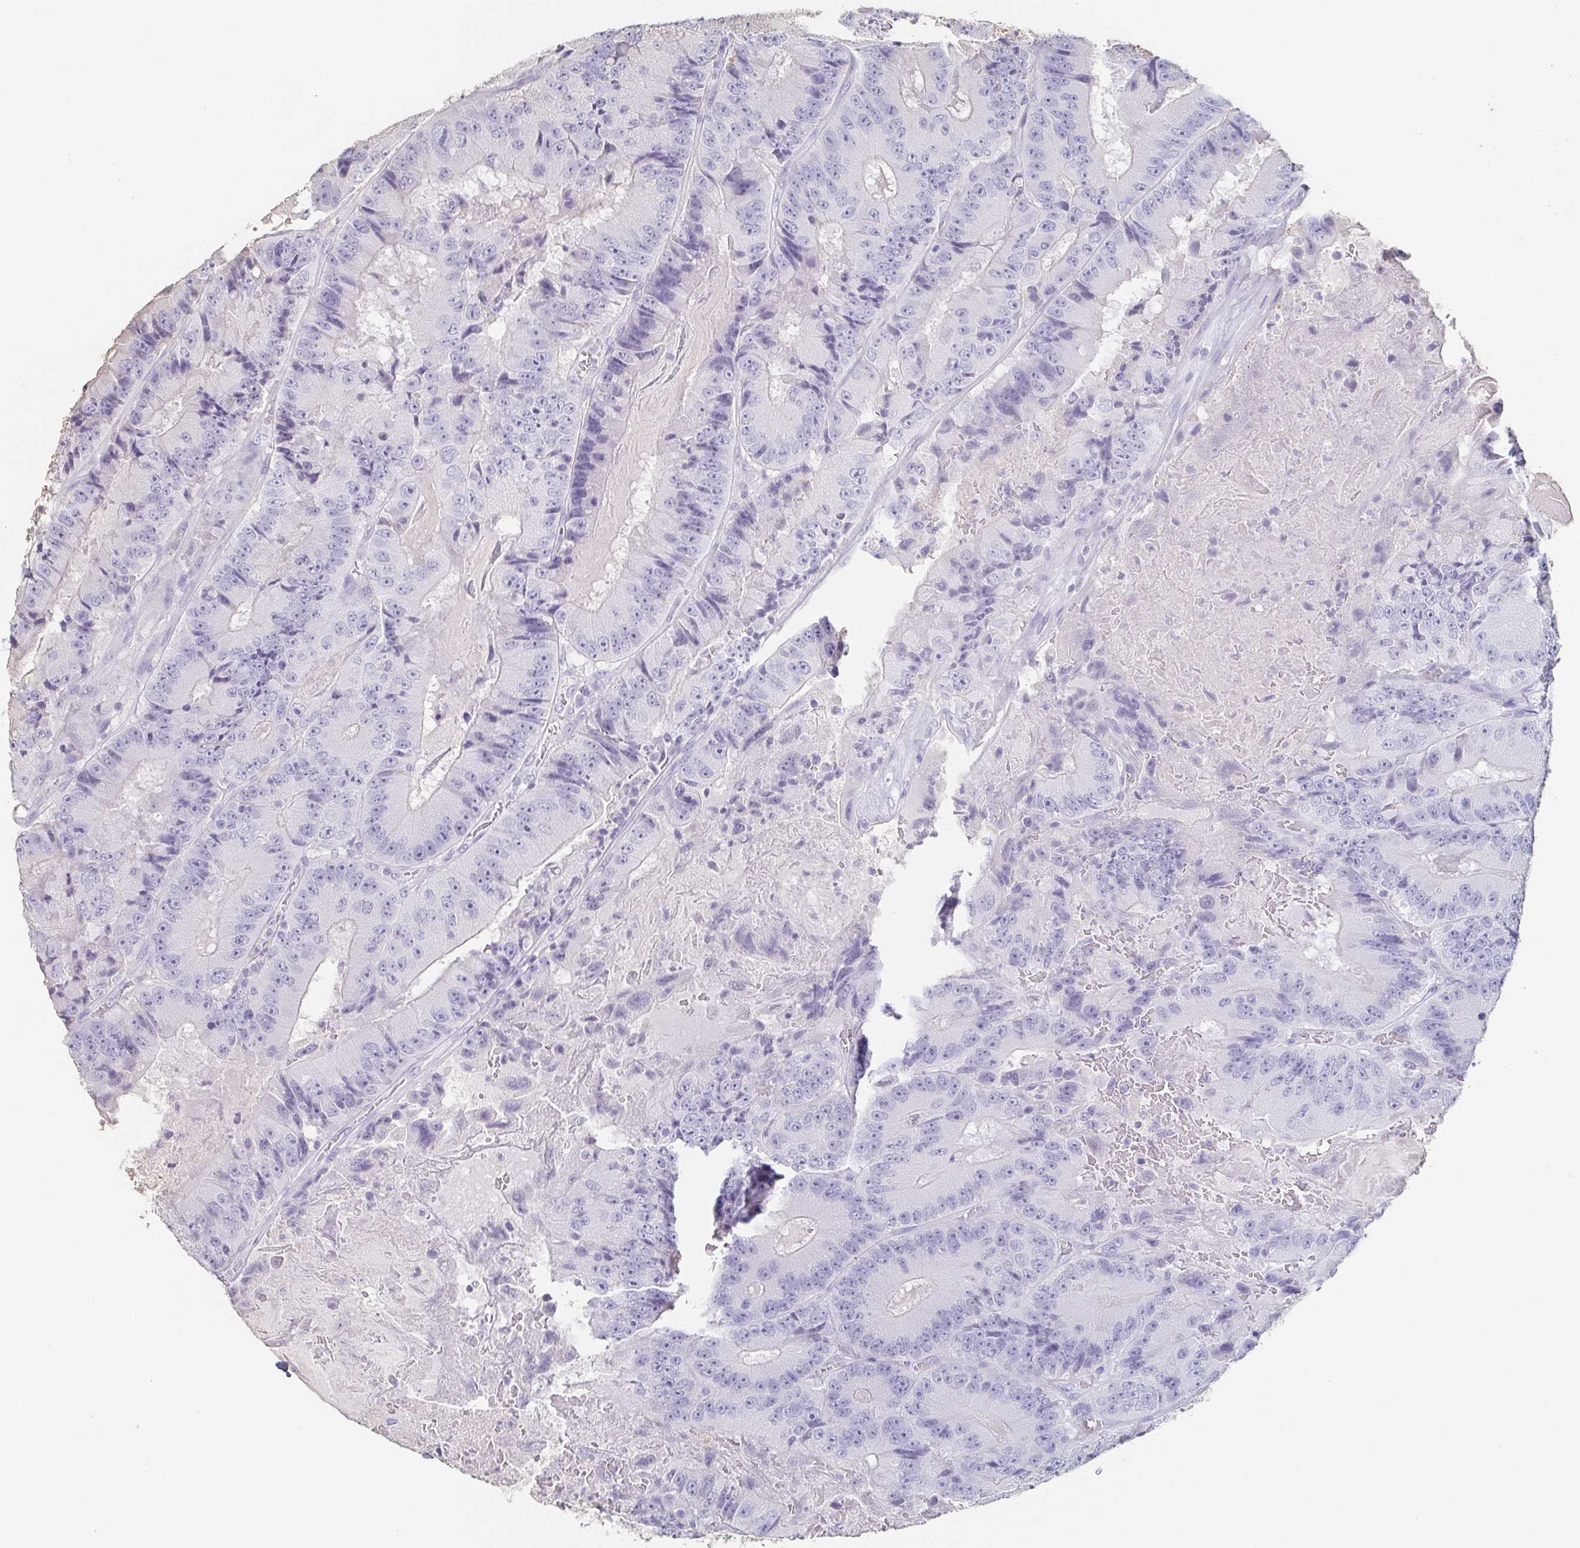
{"staining": {"intensity": "negative", "quantity": "none", "location": "none"}, "tissue": "colorectal cancer", "cell_type": "Tumor cells", "image_type": "cancer", "snomed": [{"axis": "morphology", "description": "Adenocarcinoma, NOS"}, {"axis": "topography", "description": "Colon"}], "caption": "This histopathology image is of colorectal cancer stained with immunohistochemistry (IHC) to label a protein in brown with the nuclei are counter-stained blue. There is no expression in tumor cells. (DAB immunohistochemistry (IHC) visualized using brightfield microscopy, high magnification).", "gene": "BPIFA2", "patient": {"sex": "female", "age": 86}}